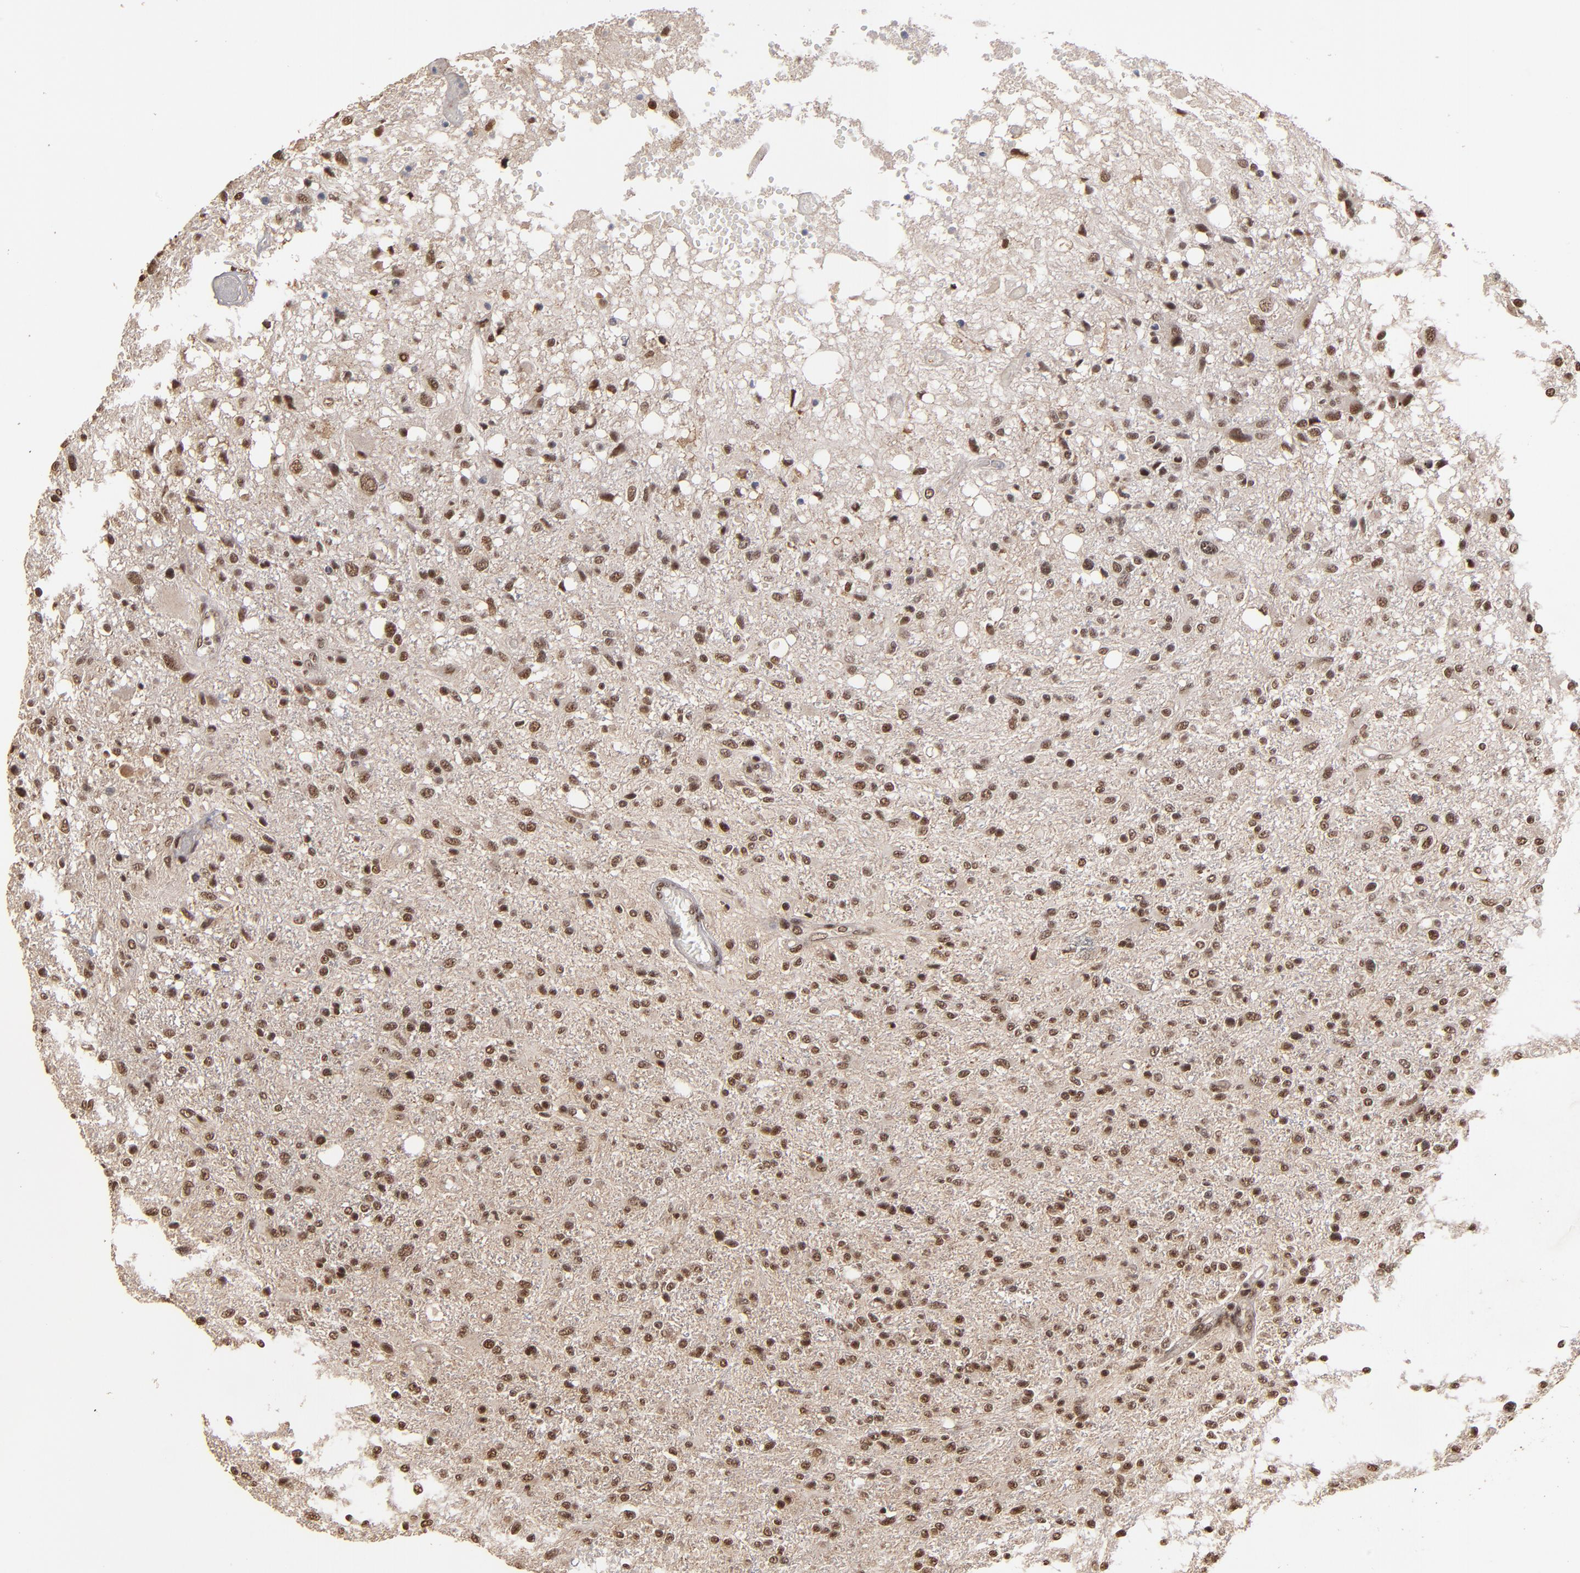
{"staining": {"intensity": "strong", "quantity": ">75%", "location": "nuclear"}, "tissue": "glioma", "cell_type": "Tumor cells", "image_type": "cancer", "snomed": [{"axis": "morphology", "description": "Glioma, malignant, High grade"}, {"axis": "topography", "description": "Cerebral cortex"}], "caption": "Glioma stained for a protein demonstrates strong nuclear positivity in tumor cells.", "gene": "SNW1", "patient": {"sex": "male", "age": 76}}